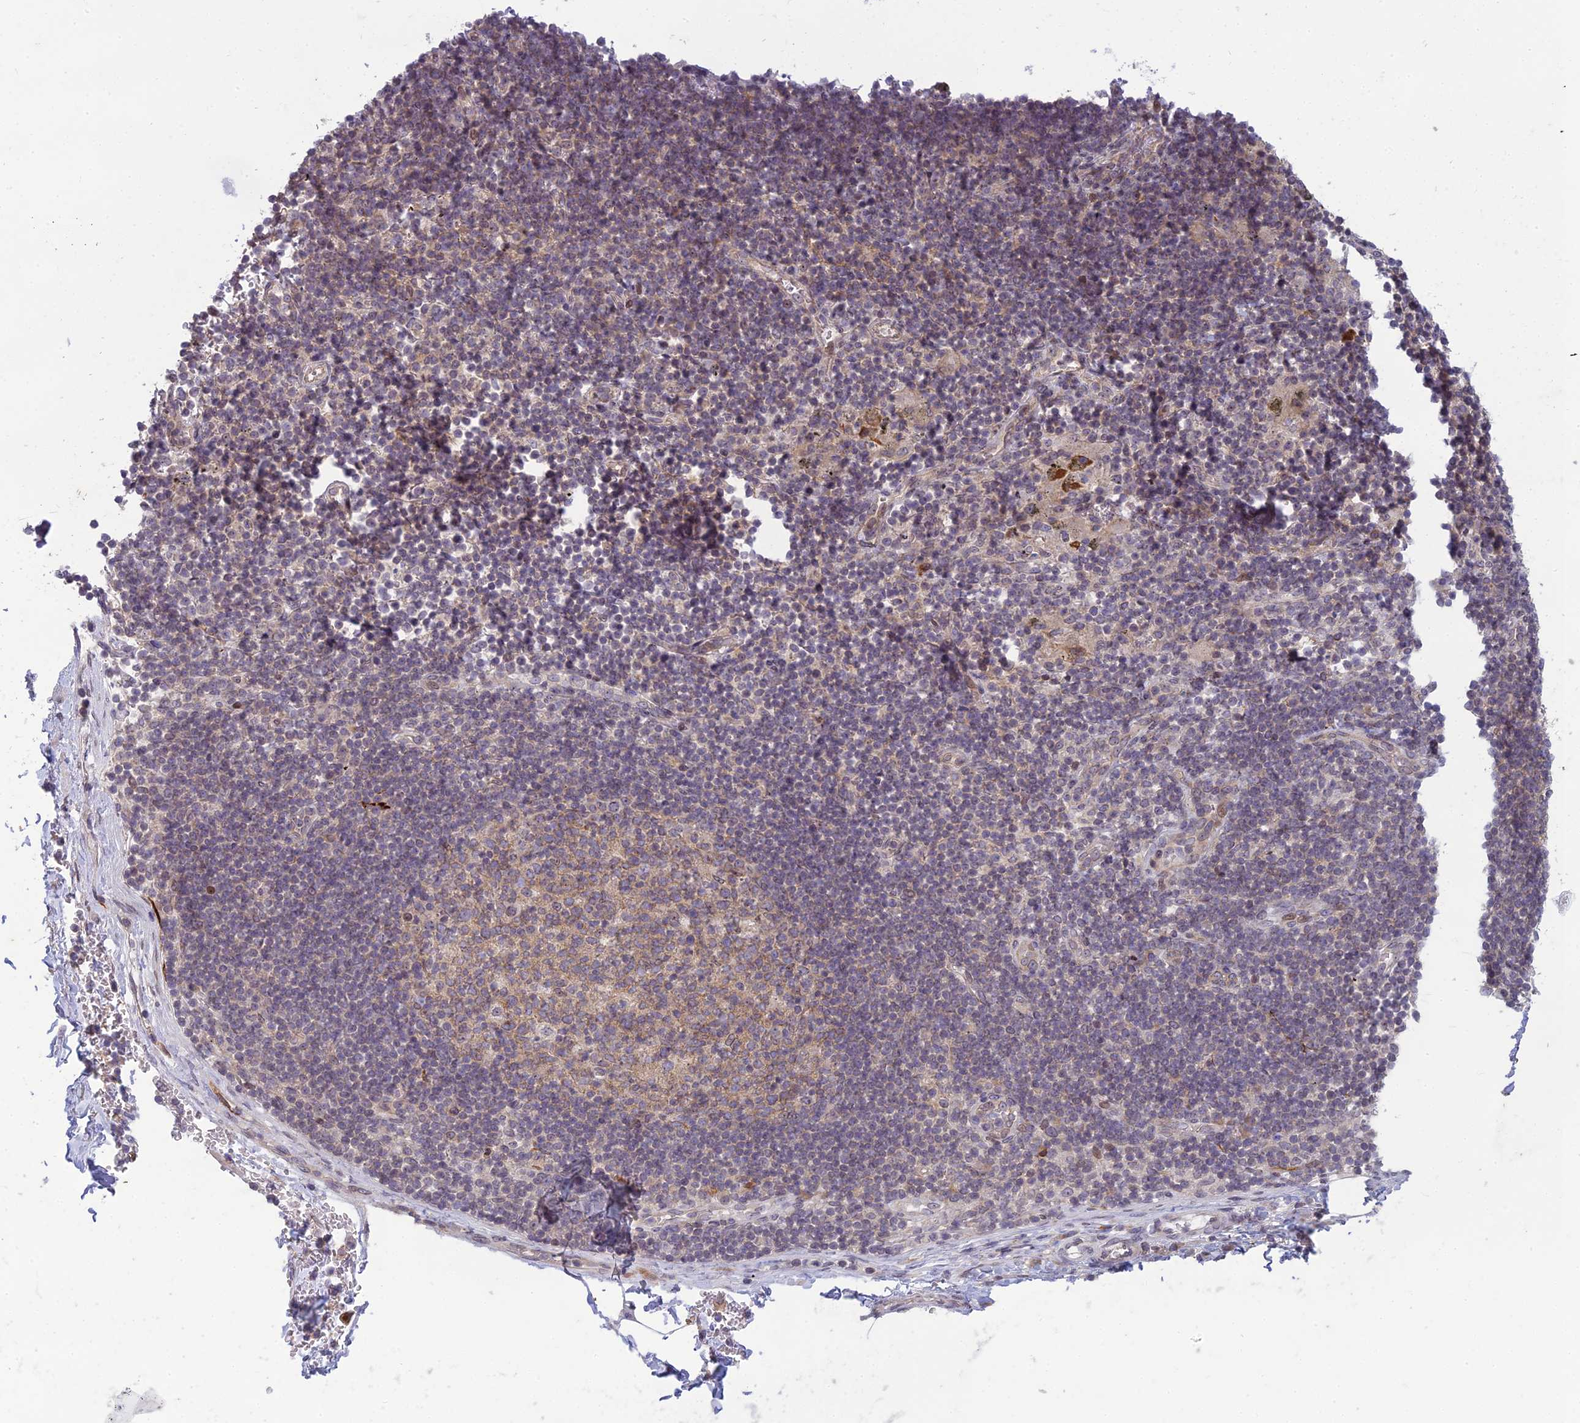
{"staining": {"intensity": "negative", "quantity": "none", "location": "none"}, "tissue": "adipose tissue", "cell_type": "Adipocytes", "image_type": "normal", "snomed": [{"axis": "morphology", "description": "Normal tissue, NOS"}, {"axis": "topography", "description": "Lymph node"}, {"axis": "topography", "description": "Cartilage tissue"}, {"axis": "topography", "description": "Bronchus"}], "caption": "Immunohistochemistry (IHC) histopathology image of normal adipose tissue: adipose tissue stained with DAB displays no significant protein staining in adipocytes.", "gene": "DTX2", "patient": {"sex": "male", "age": 63}}